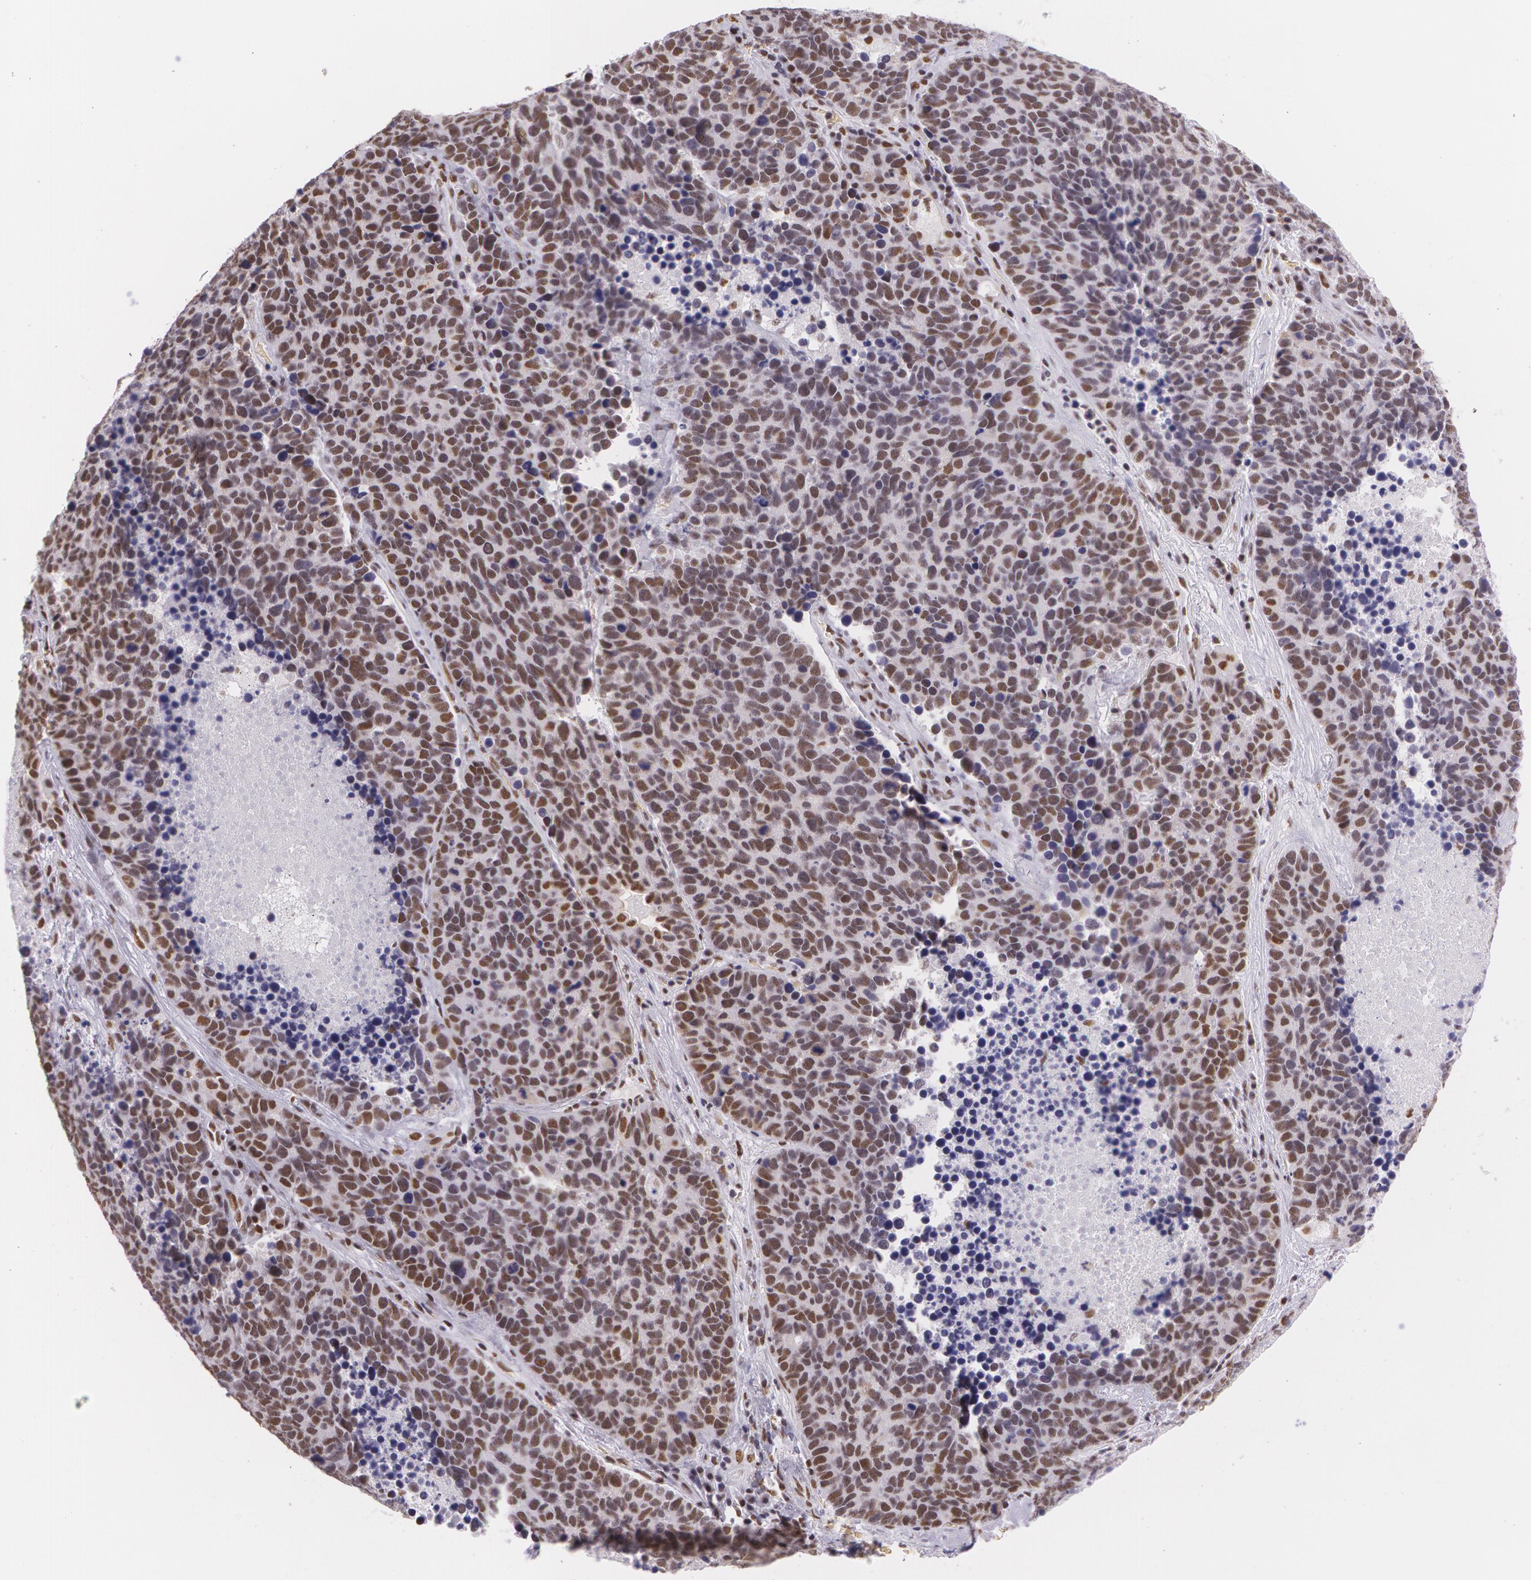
{"staining": {"intensity": "strong", "quantity": ">75%", "location": "nuclear"}, "tissue": "lung cancer", "cell_type": "Tumor cells", "image_type": "cancer", "snomed": [{"axis": "morphology", "description": "Neoplasm, malignant, NOS"}, {"axis": "topography", "description": "Lung"}], "caption": "Human lung cancer (neoplasm (malignant)) stained for a protein (brown) displays strong nuclear positive expression in about >75% of tumor cells.", "gene": "NBN", "patient": {"sex": "female", "age": 75}}